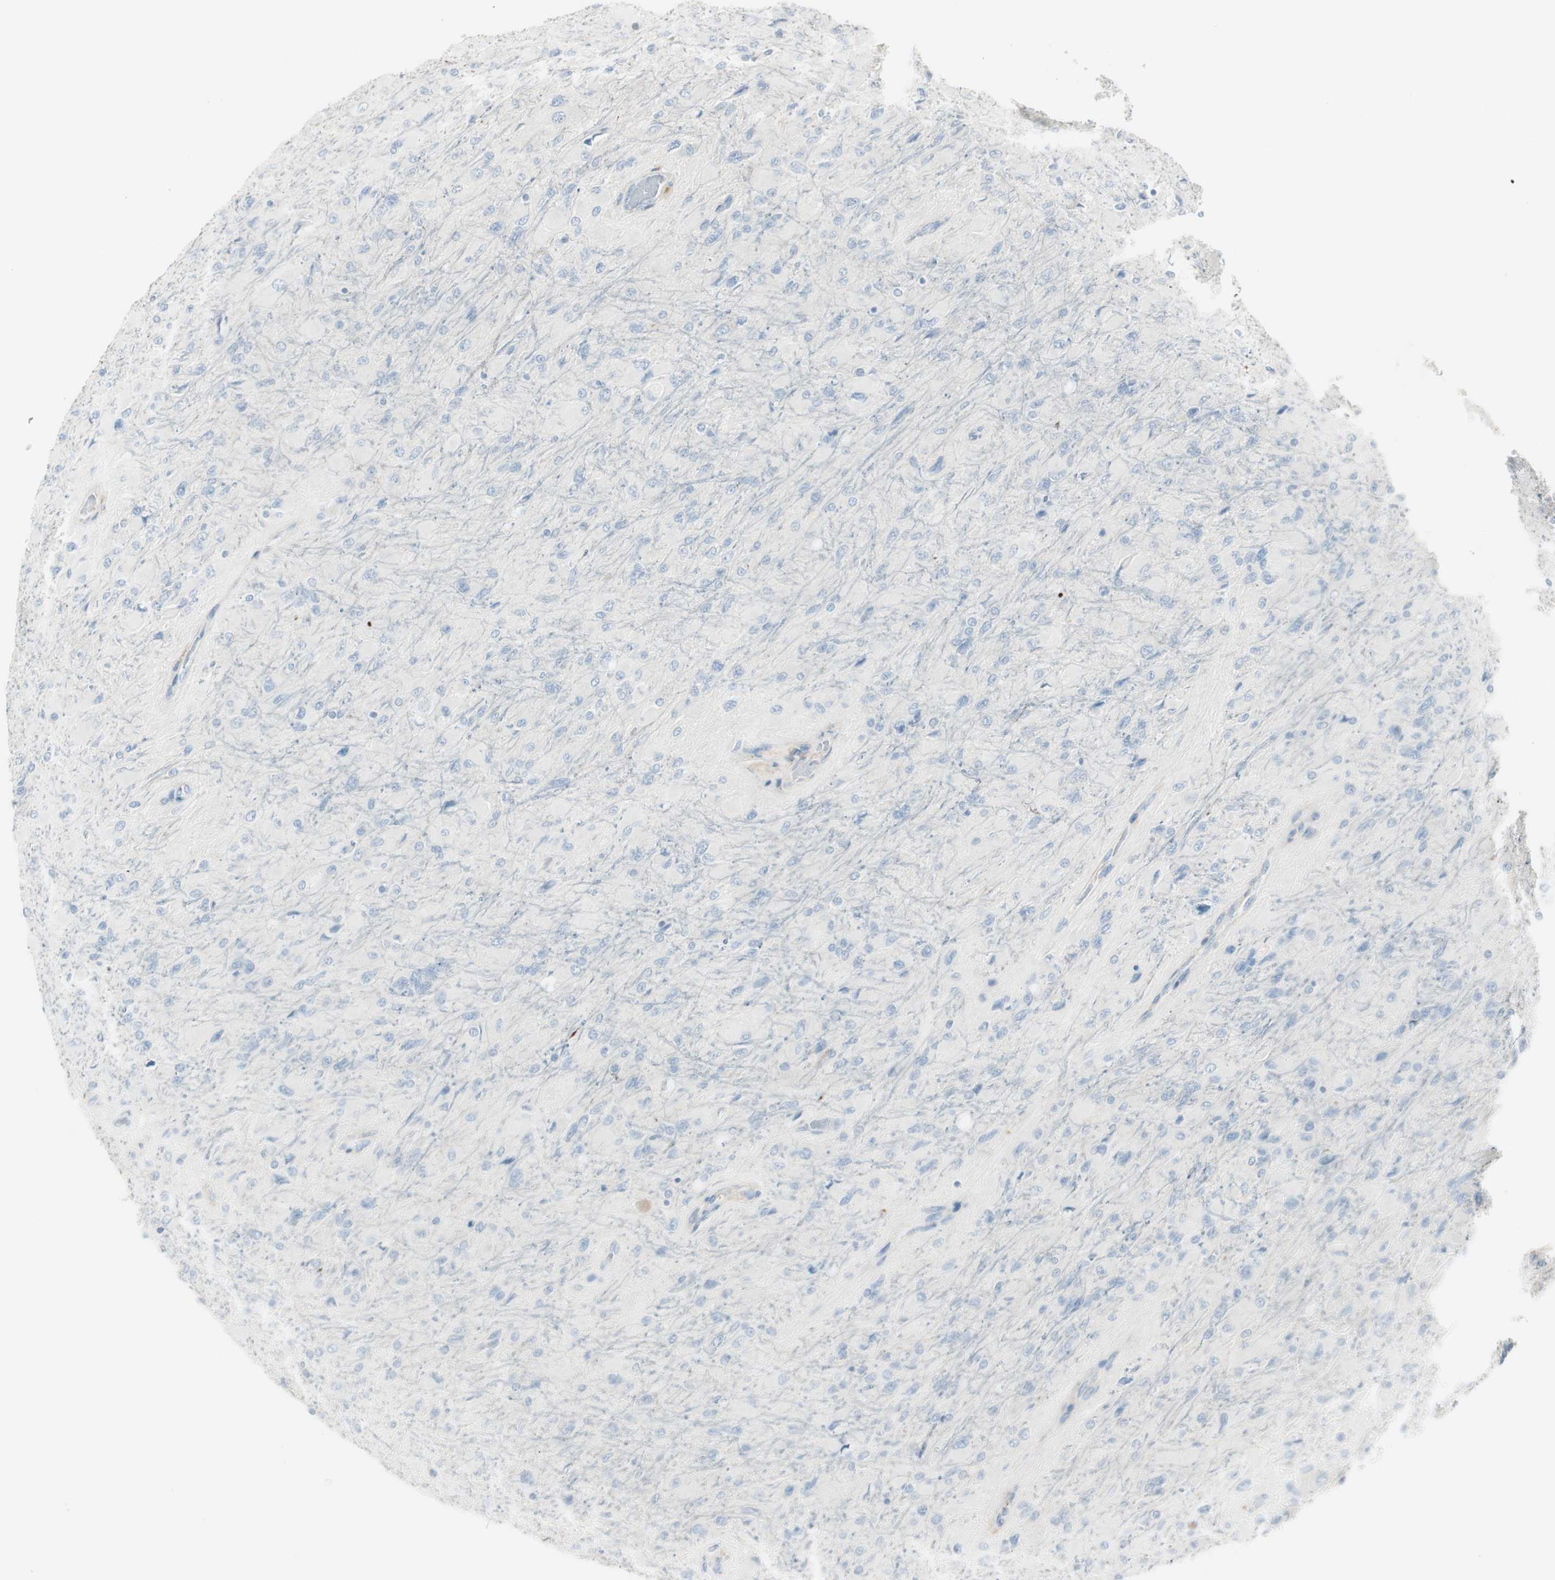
{"staining": {"intensity": "negative", "quantity": "none", "location": "none"}, "tissue": "glioma", "cell_type": "Tumor cells", "image_type": "cancer", "snomed": [{"axis": "morphology", "description": "Glioma, malignant, High grade"}, {"axis": "topography", "description": "Cerebral cortex"}], "caption": "High magnification brightfield microscopy of malignant glioma (high-grade) stained with DAB (brown) and counterstained with hematoxylin (blue): tumor cells show no significant positivity. (Brightfield microscopy of DAB (3,3'-diaminobenzidine) immunohistochemistry at high magnification).", "gene": "CACNA2D1", "patient": {"sex": "female", "age": 36}}